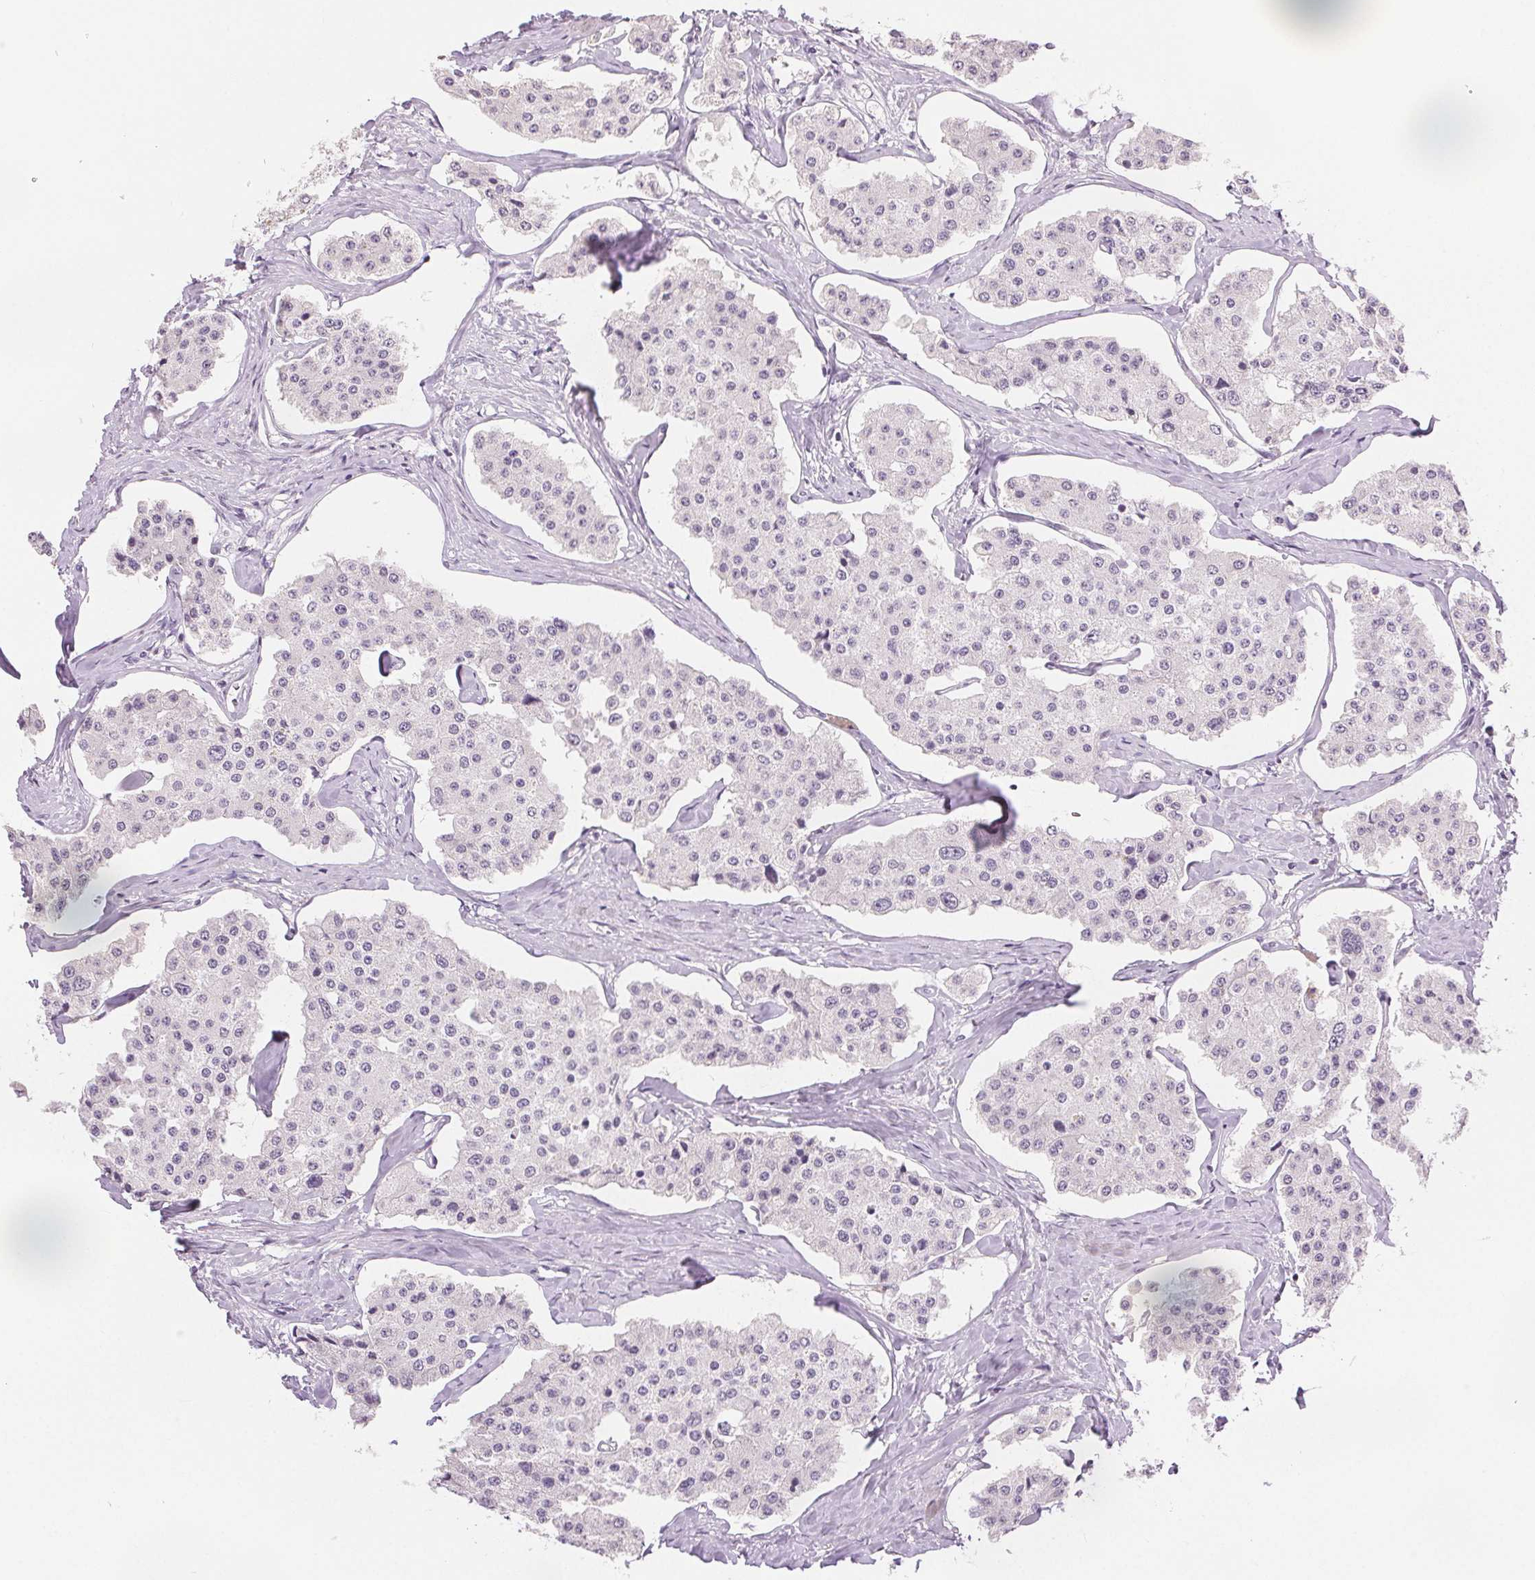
{"staining": {"intensity": "negative", "quantity": "none", "location": "none"}, "tissue": "carcinoid", "cell_type": "Tumor cells", "image_type": "cancer", "snomed": [{"axis": "morphology", "description": "Carcinoid, malignant, NOS"}, {"axis": "topography", "description": "Small intestine"}], "caption": "This is an immunohistochemistry (IHC) histopathology image of carcinoid (malignant). There is no expression in tumor cells.", "gene": "CA12", "patient": {"sex": "female", "age": 65}}